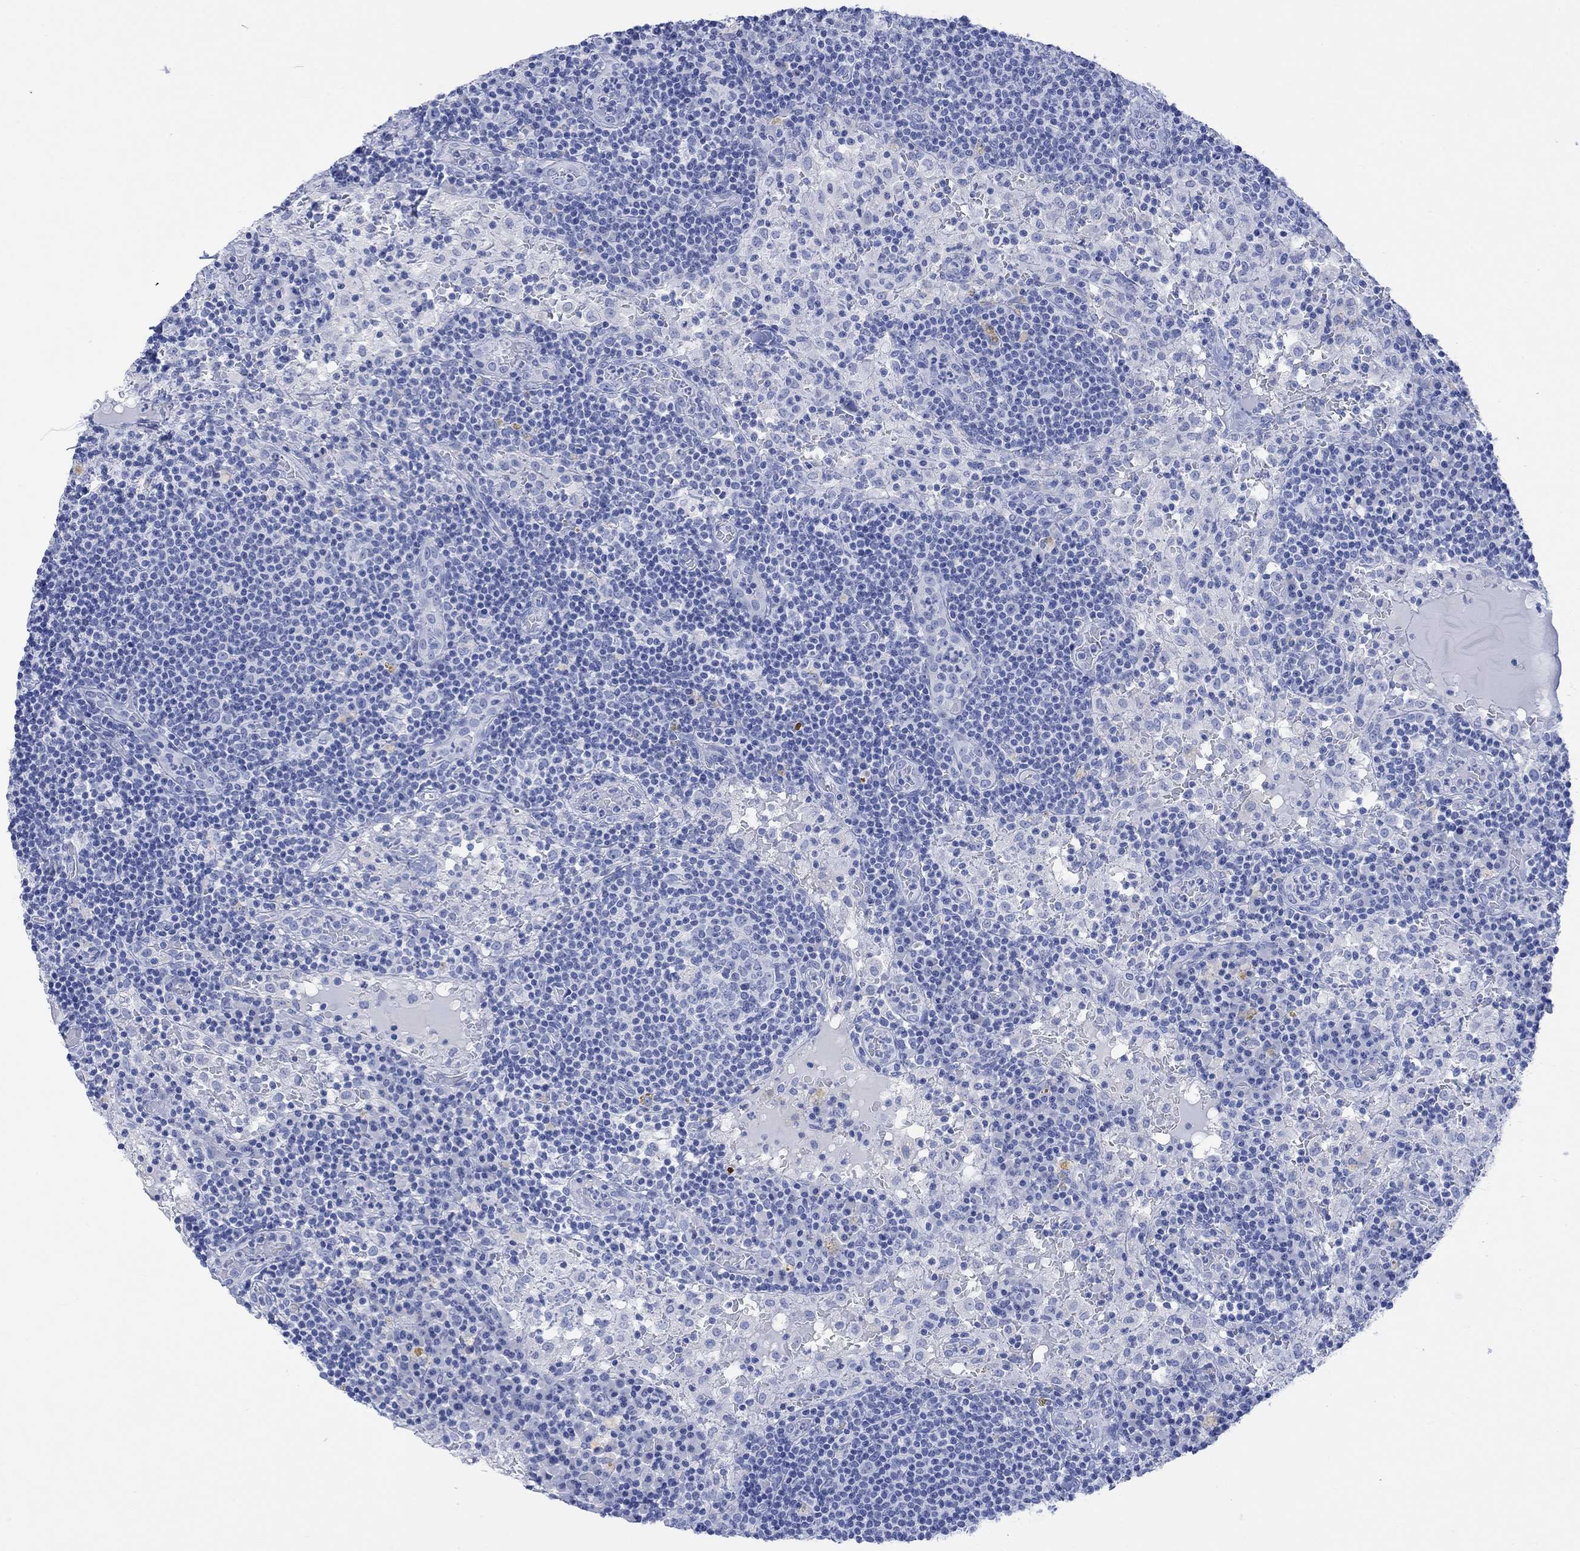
{"staining": {"intensity": "negative", "quantity": "none", "location": "none"}, "tissue": "lymph node", "cell_type": "Germinal center cells", "image_type": "normal", "snomed": [{"axis": "morphology", "description": "Normal tissue, NOS"}, {"axis": "topography", "description": "Lymph node"}], "caption": "Benign lymph node was stained to show a protein in brown. There is no significant positivity in germinal center cells. Brightfield microscopy of immunohistochemistry stained with DAB (brown) and hematoxylin (blue), captured at high magnification.", "gene": "CALCA", "patient": {"sex": "male", "age": 62}}